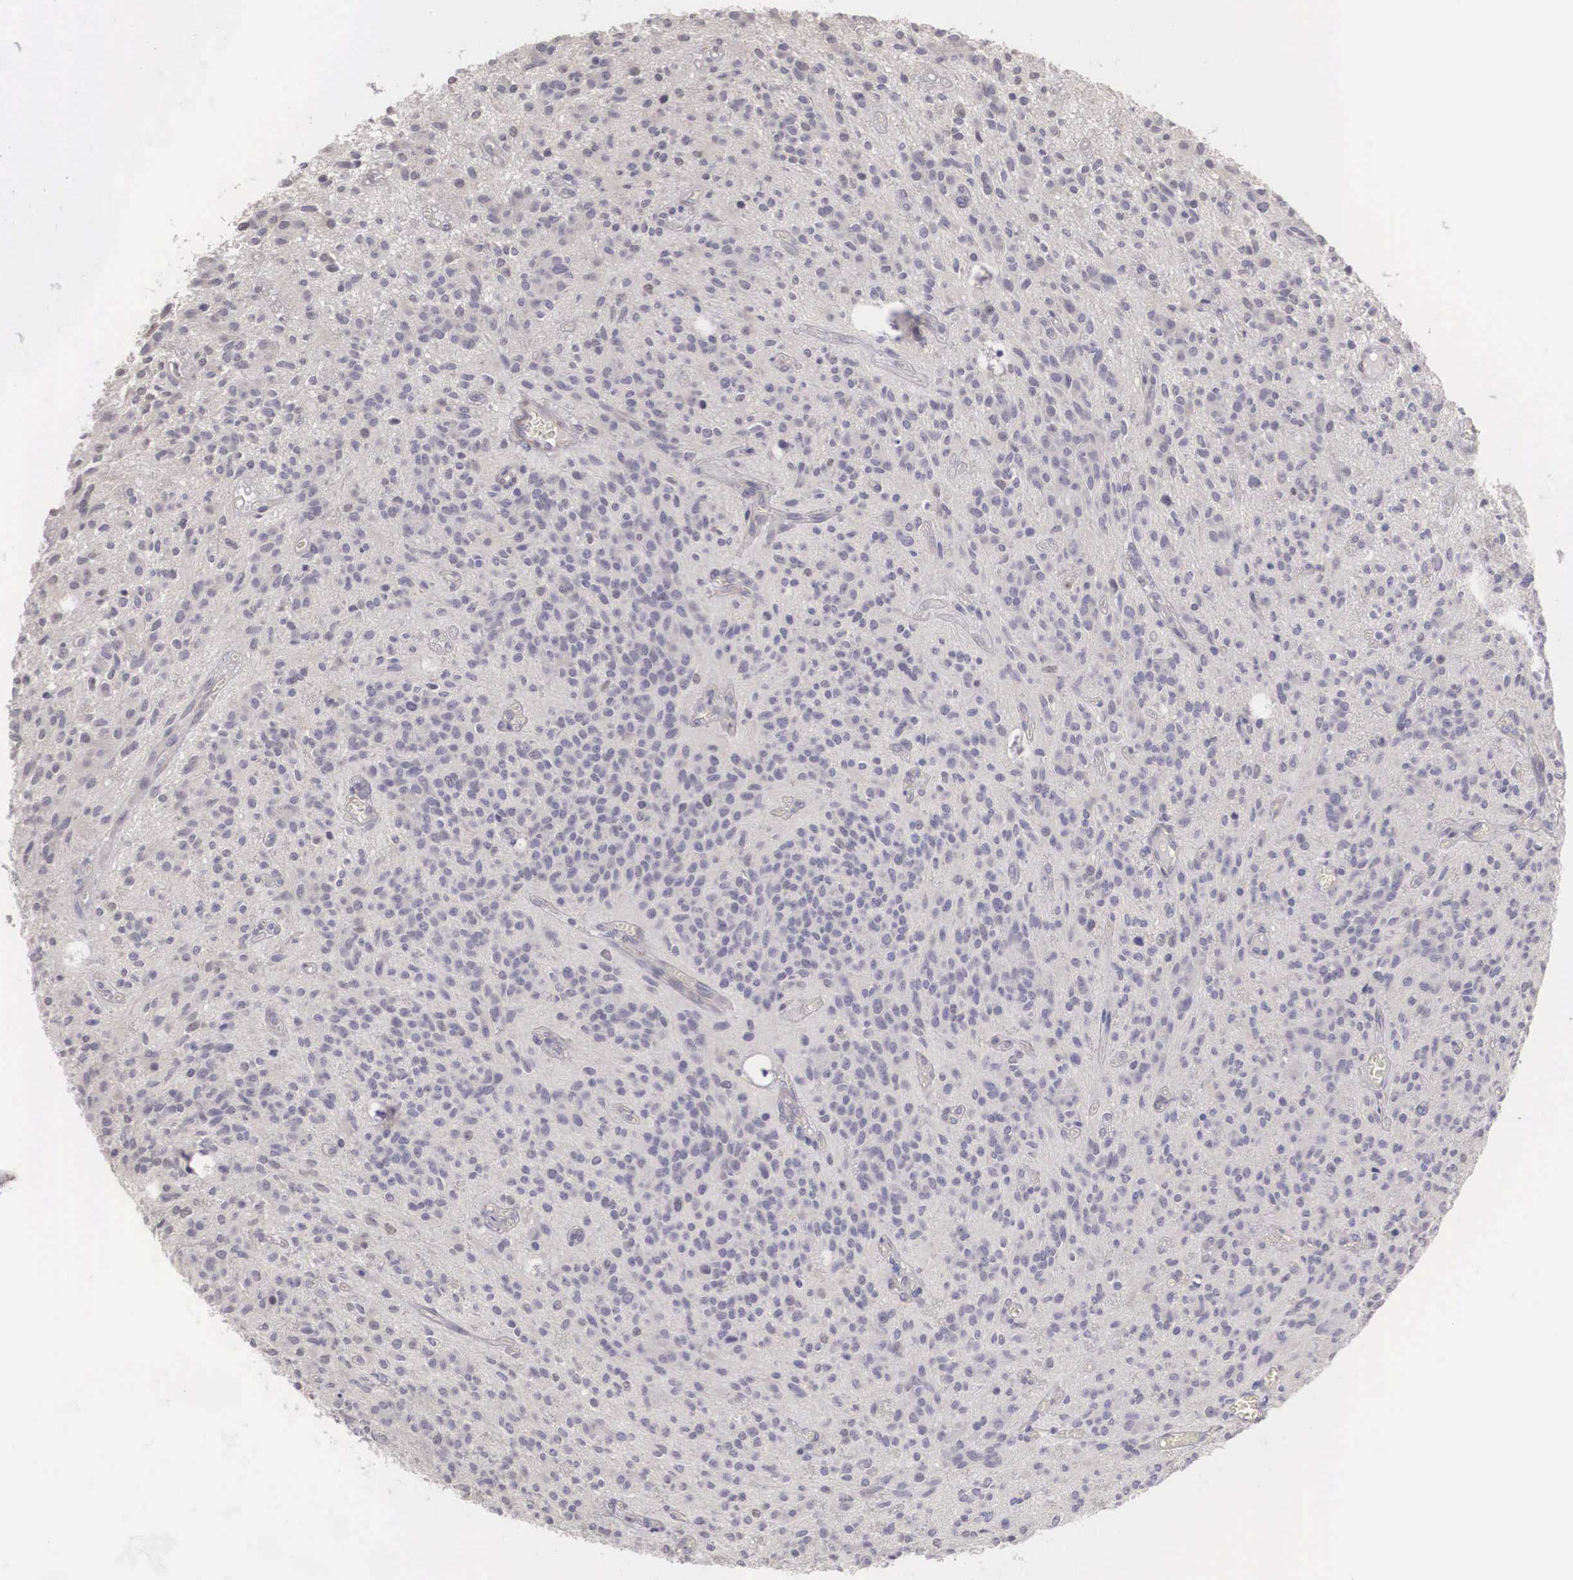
{"staining": {"intensity": "negative", "quantity": "none", "location": "none"}, "tissue": "glioma", "cell_type": "Tumor cells", "image_type": "cancer", "snomed": [{"axis": "morphology", "description": "Glioma, malignant, Low grade"}, {"axis": "topography", "description": "Brain"}], "caption": "DAB (3,3'-diaminobenzidine) immunohistochemical staining of human glioma displays no significant positivity in tumor cells. (Immunohistochemistry (ihc), brightfield microscopy, high magnification).", "gene": "ENOX2", "patient": {"sex": "female", "age": 15}}